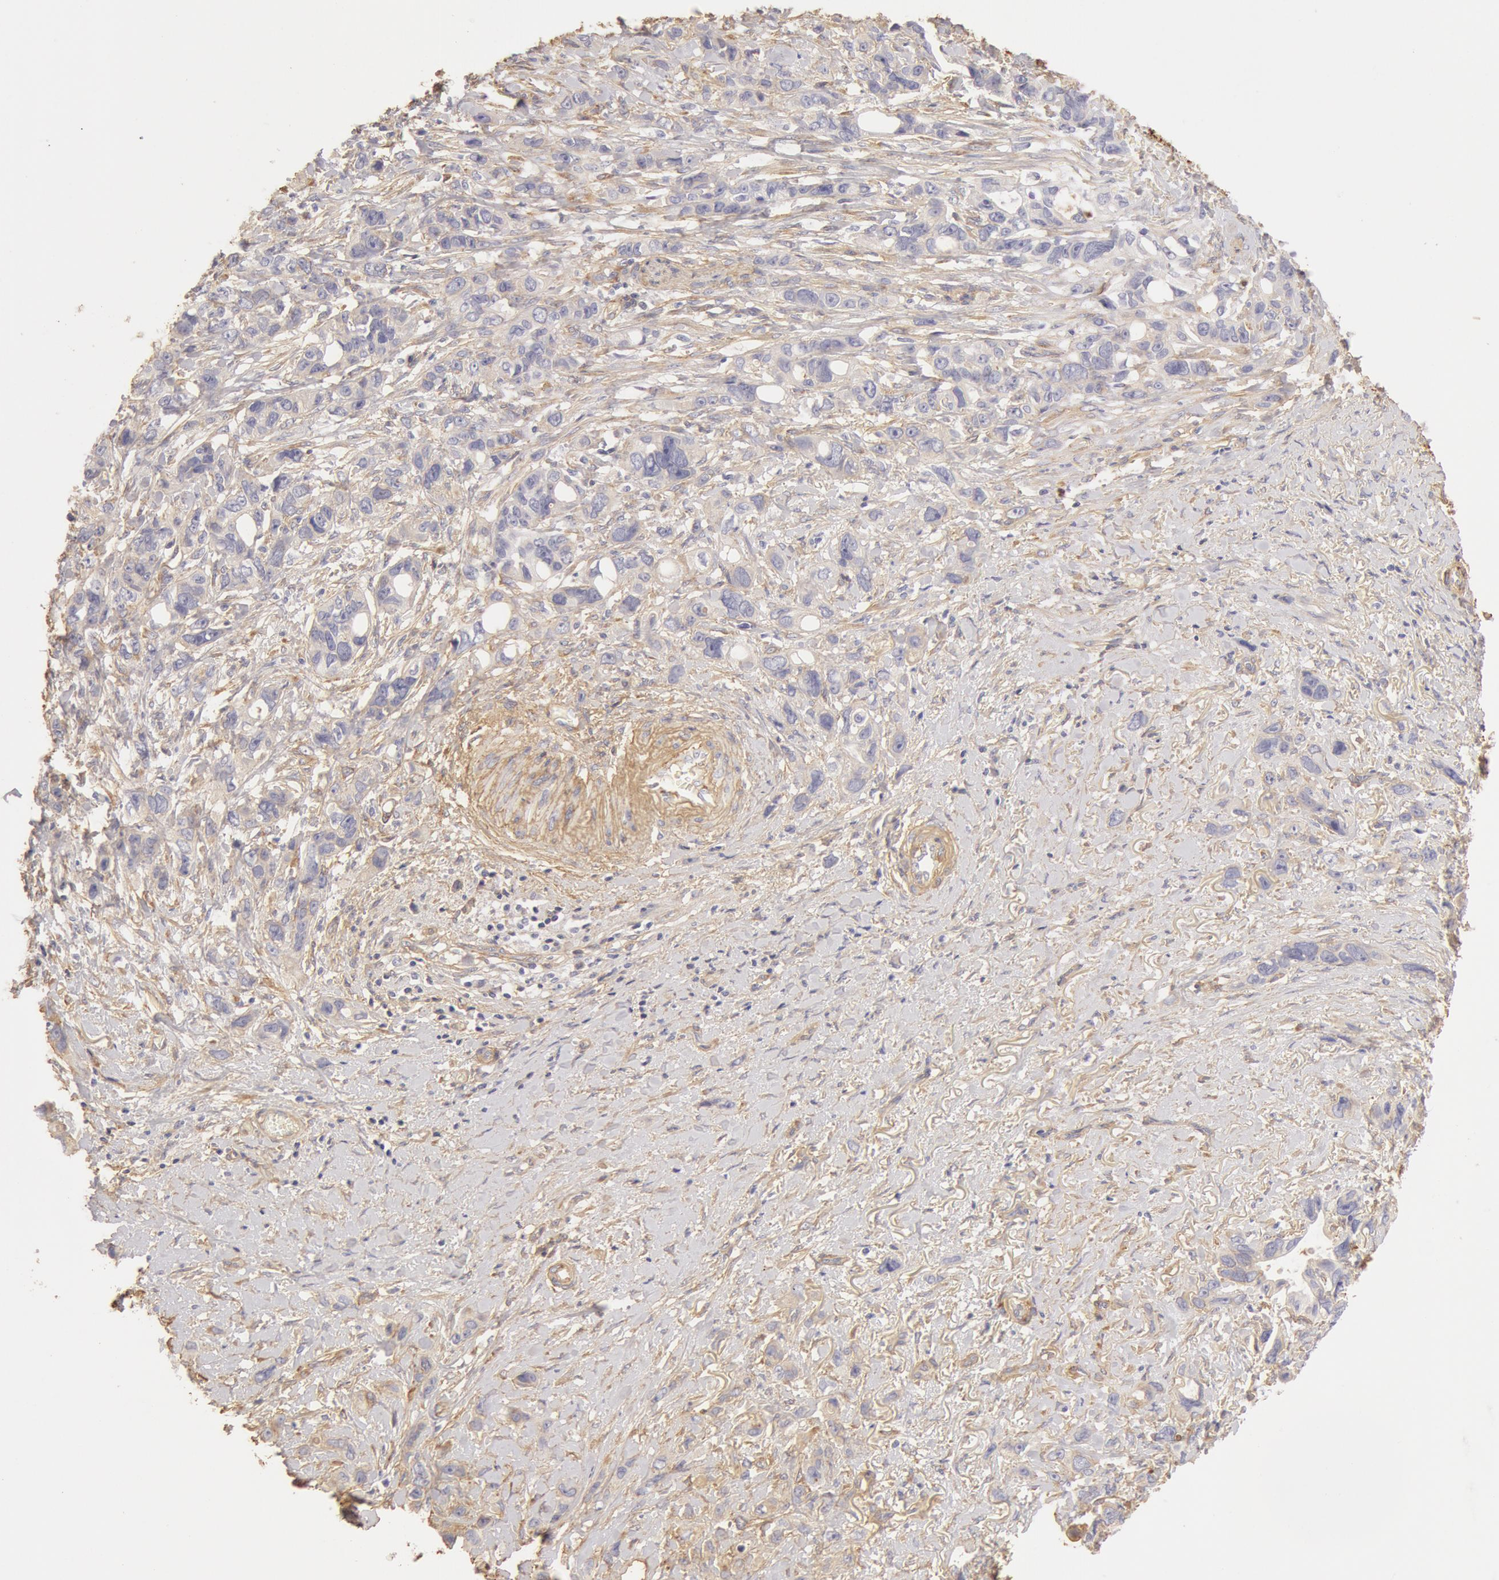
{"staining": {"intensity": "negative", "quantity": "none", "location": "none"}, "tissue": "stomach cancer", "cell_type": "Tumor cells", "image_type": "cancer", "snomed": [{"axis": "morphology", "description": "Adenocarcinoma, NOS"}, {"axis": "topography", "description": "Stomach, upper"}], "caption": "A micrograph of human stomach cancer (adenocarcinoma) is negative for staining in tumor cells.", "gene": "COL4A1", "patient": {"sex": "male", "age": 47}}